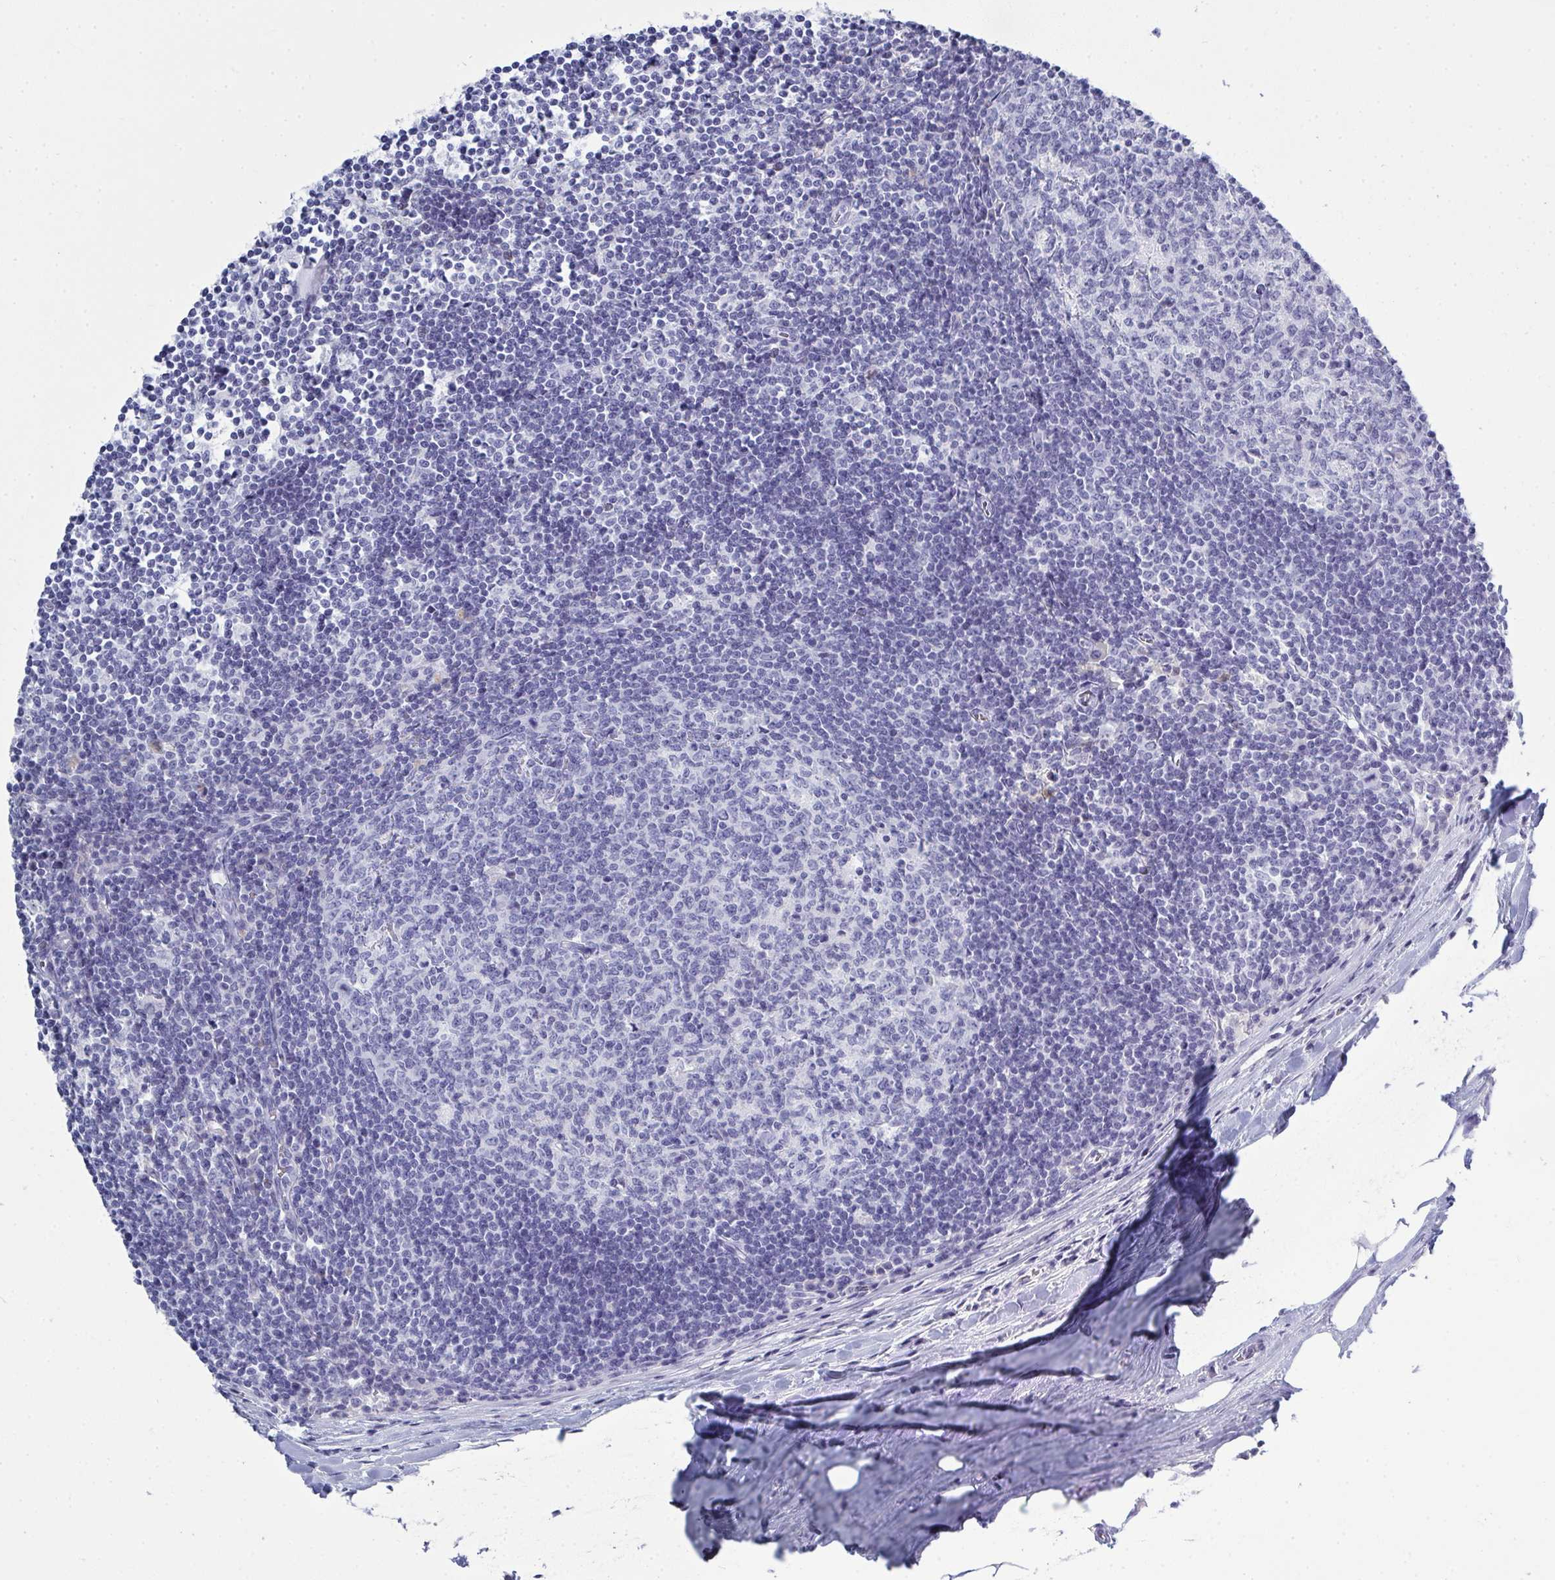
{"staining": {"intensity": "negative", "quantity": "none", "location": "none"}, "tissue": "lymph node", "cell_type": "Germinal center cells", "image_type": "normal", "snomed": [{"axis": "morphology", "description": "Normal tissue, NOS"}, {"axis": "topography", "description": "Lymph node"}], "caption": "High magnification brightfield microscopy of benign lymph node stained with DAB (brown) and counterstained with hematoxylin (blue): germinal center cells show no significant positivity. (DAB IHC with hematoxylin counter stain).", "gene": "SERPINB10", "patient": {"sex": "male", "age": 67}}